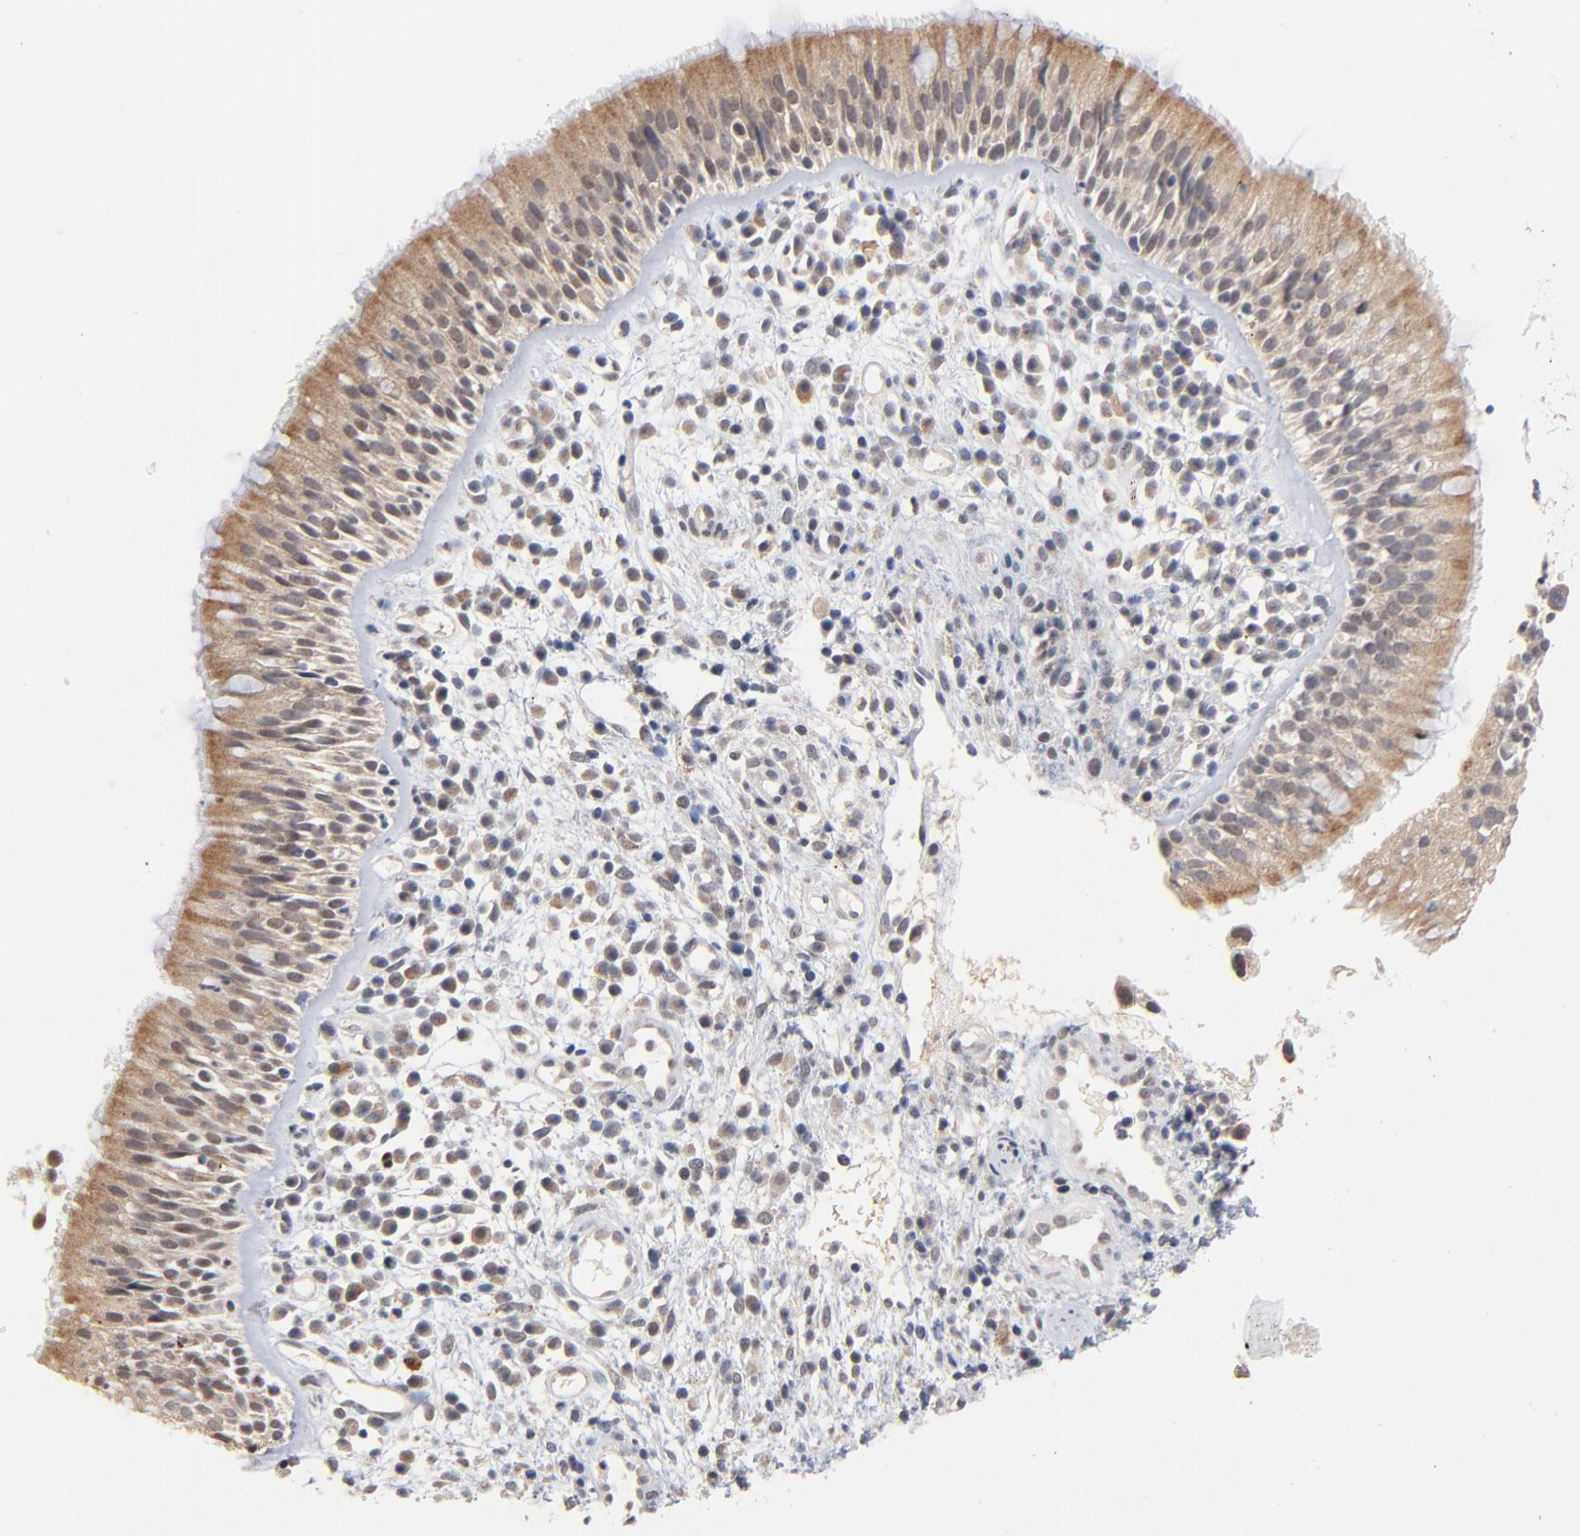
{"staining": {"intensity": "moderate", "quantity": ">75%", "location": "cytoplasmic/membranous"}, "tissue": "nasopharynx", "cell_type": "Respiratory epithelial cells", "image_type": "normal", "snomed": [{"axis": "morphology", "description": "Normal tissue, NOS"}, {"axis": "morphology", "description": "Inflammation, NOS"}, {"axis": "morphology", "description": "Malignant melanoma, Metastatic site"}, {"axis": "topography", "description": "Nasopharynx"}], "caption": "The image exhibits staining of unremarkable nasopharynx, revealing moderate cytoplasmic/membranous protein positivity (brown color) within respiratory epithelial cells. (DAB (3,3'-diaminobenzidine) = brown stain, brightfield microscopy at high magnification).", "gene": "MSL2", "patient": {"sex": "female", "age": 55}}